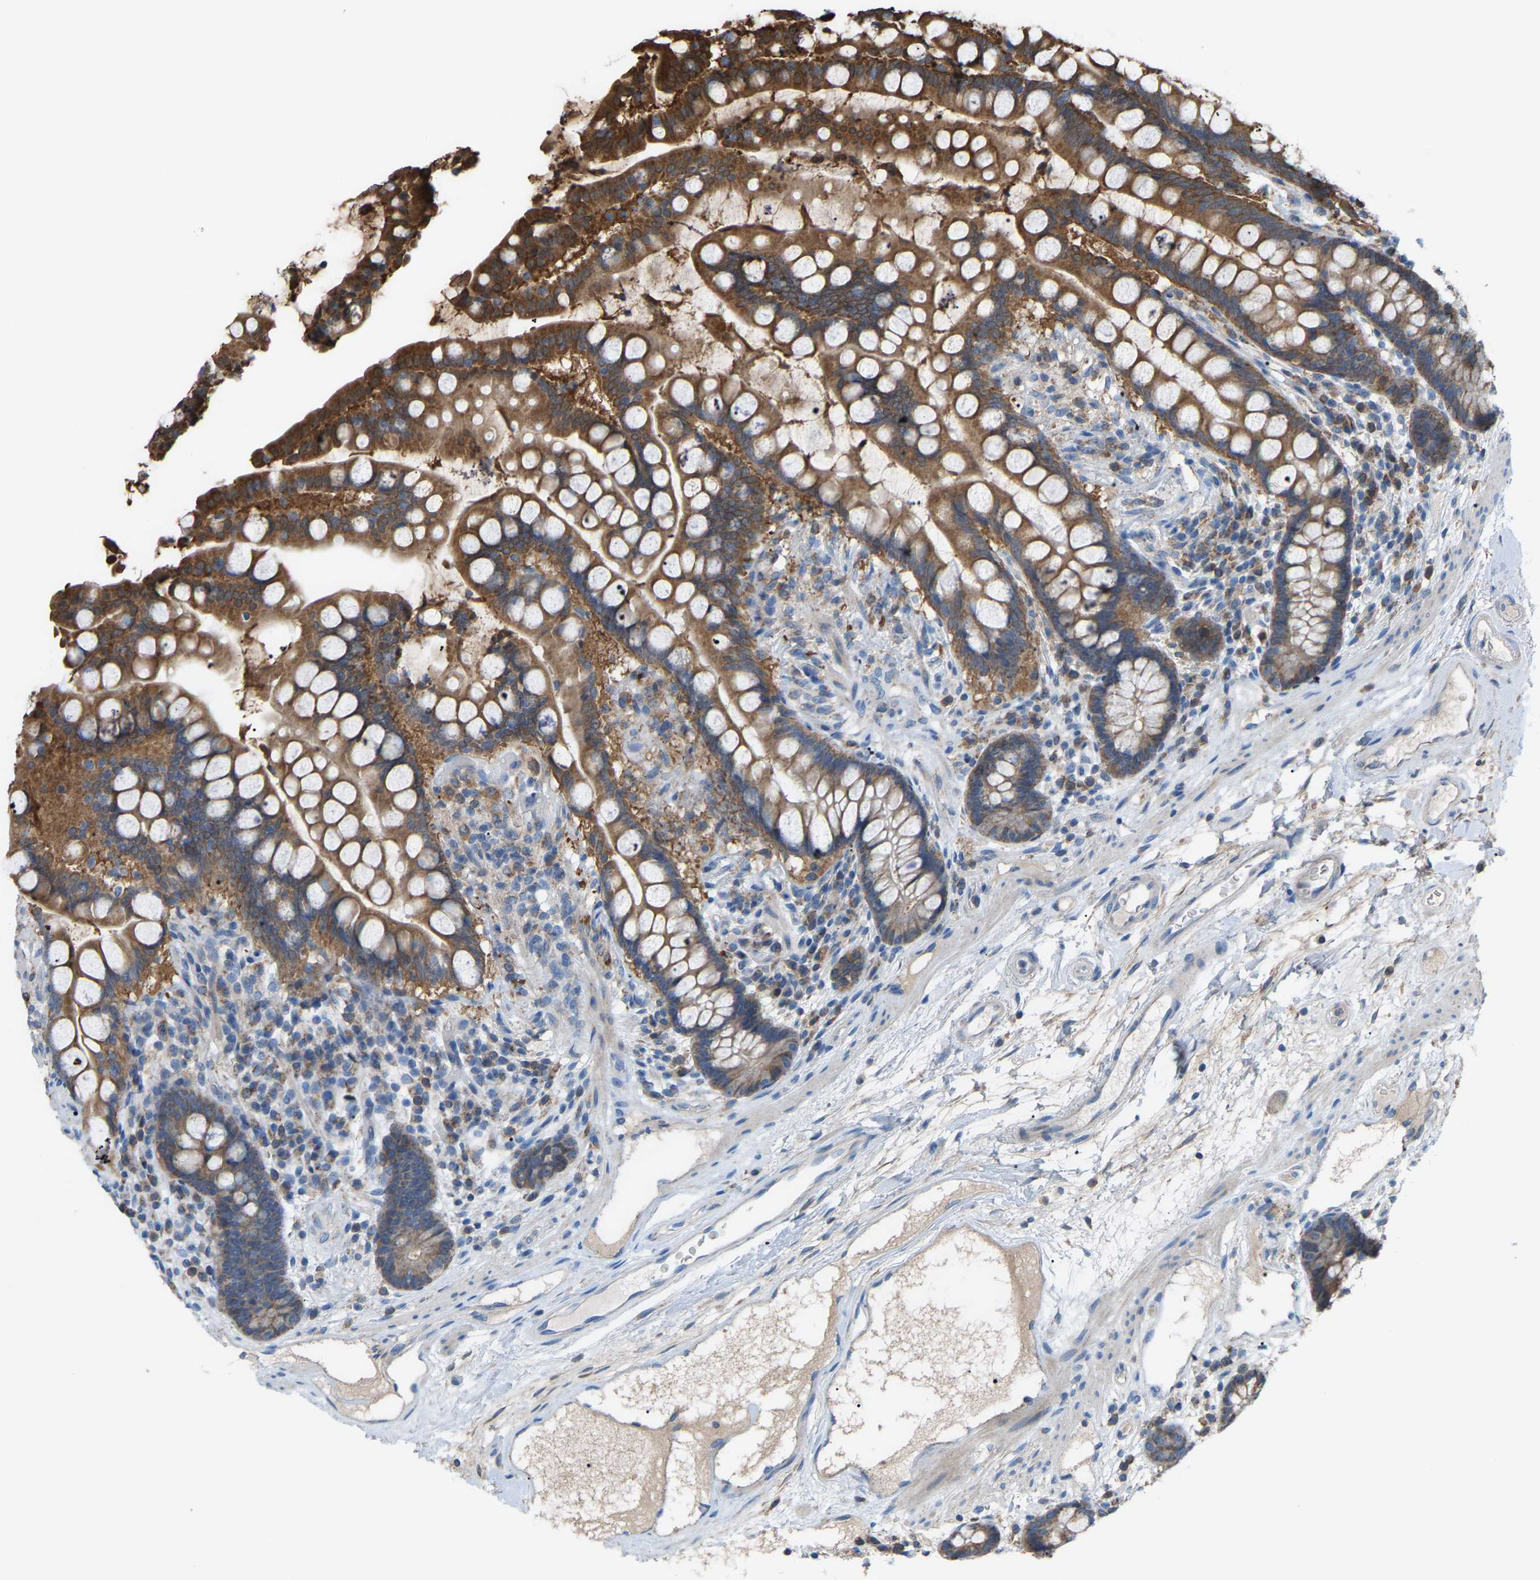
{"staining": {"intensity": "negative", "quantity": "none", "location": "none"}, "tissue": "colon", "cell_type": "Endothelial cells", "image_type": "normal", "snomed": [{"axis": "morphology", "description": "Normal tissue, NOS"}, {"axis": "topography", "description": "Colon"}], "caption": "The IHC photomicrograph has no significant positivity in endothelial cells of colon. (Brightfield microscopy of DAB immunohistochemistry (IHC) at high magnification).", "gene": "CROT", "patient": {"sex": "male", "age": 73}}